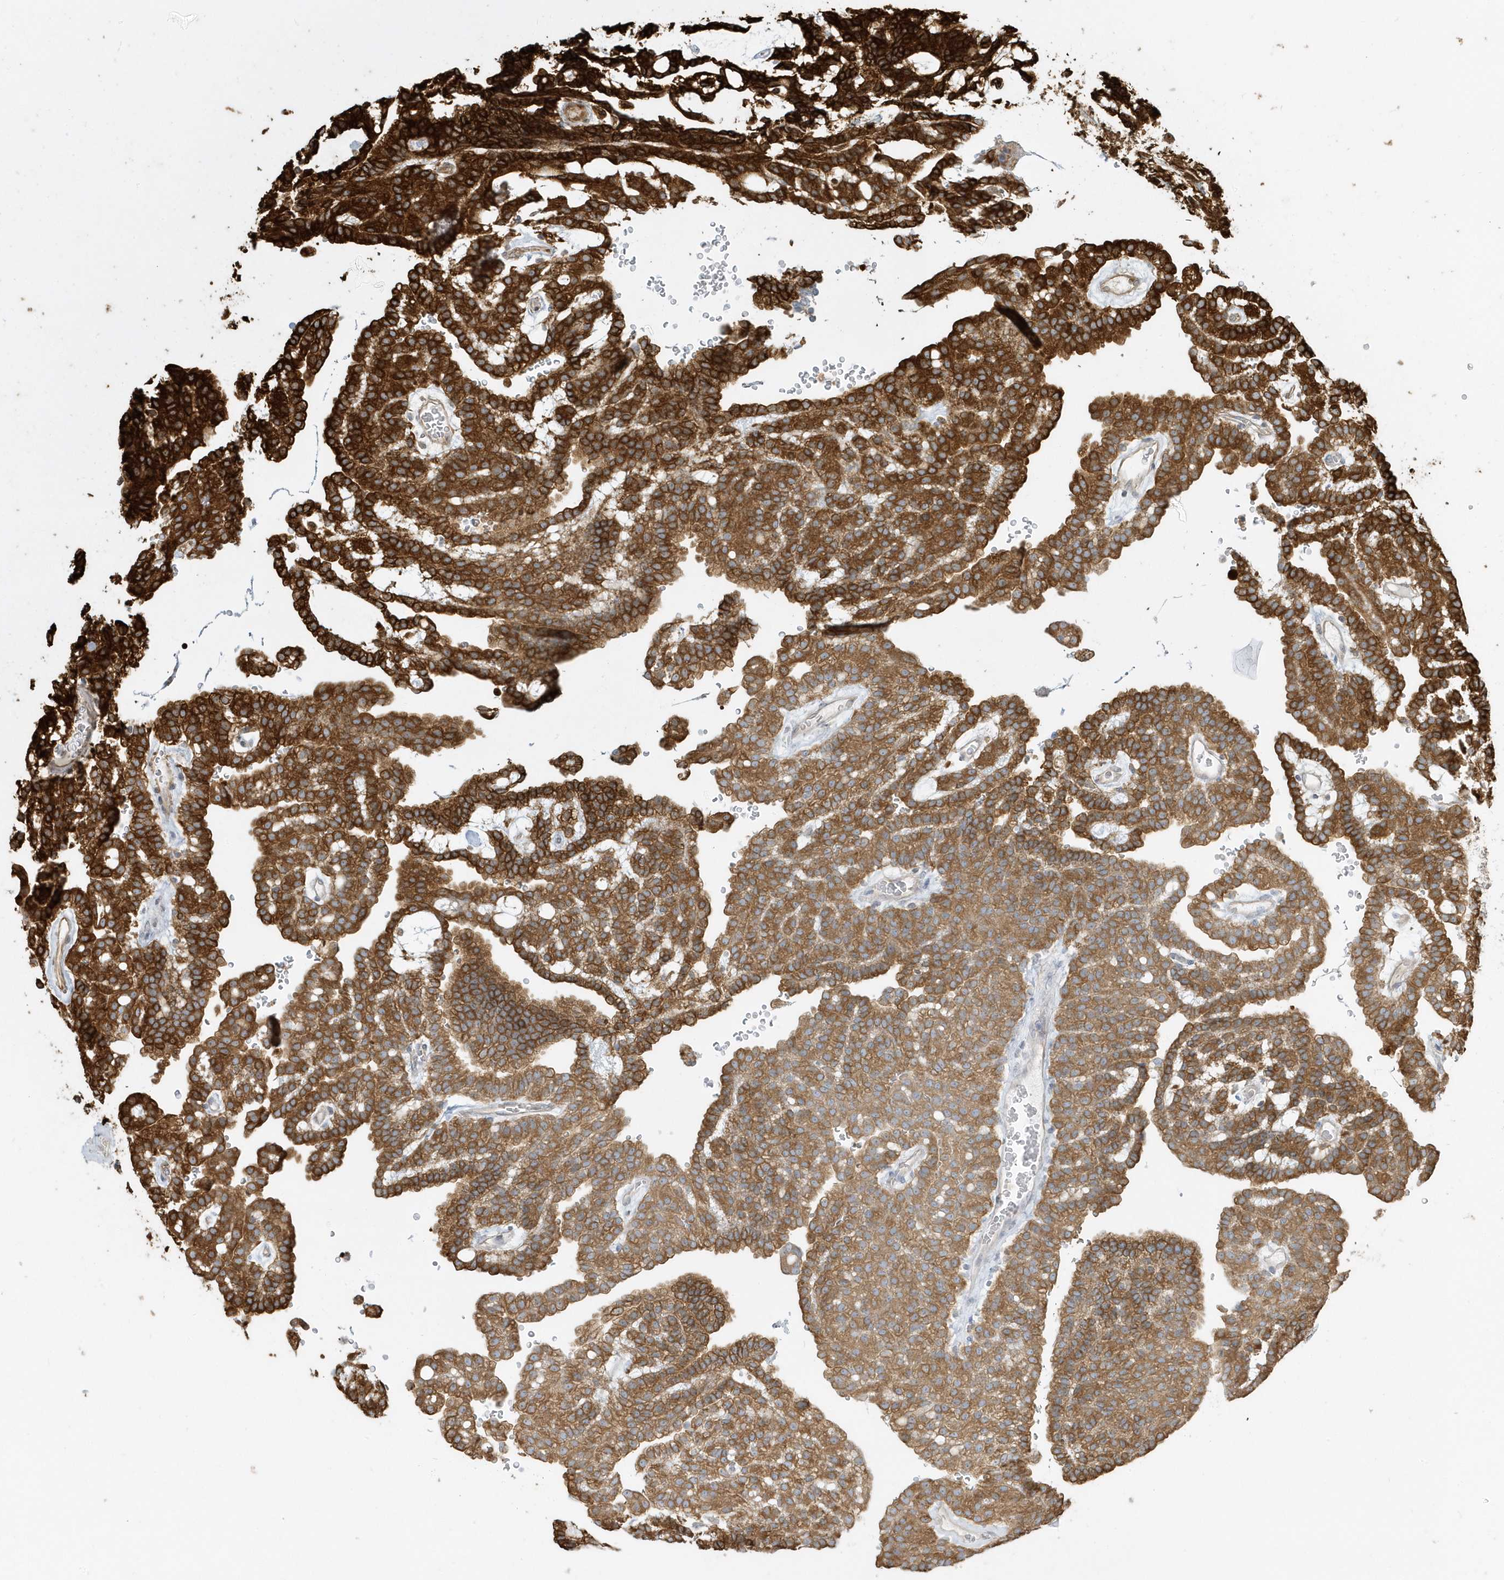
{"staining": {"intensity": "strong", "quantity": ">75%", "location": "cytoplasmic/membranous"}, "tissue": "renal cancer", "cell_type": "Tumor cells", "image_type": "cancer", "snomed": [{"axis": "morphology", "description": "Adenocarcinoma, NOS"}, {"axis": "topography", "description": "Kidney"}], "caption": "Immunohistochemical staining of human adenocarcinoma (renal) exhibits high levels of strong cytoplasmic/membranous protein staining in approximately >75% of tumor cells.", "gene": "CLCN6", "patient": {"sex": "male", "age": 63}}